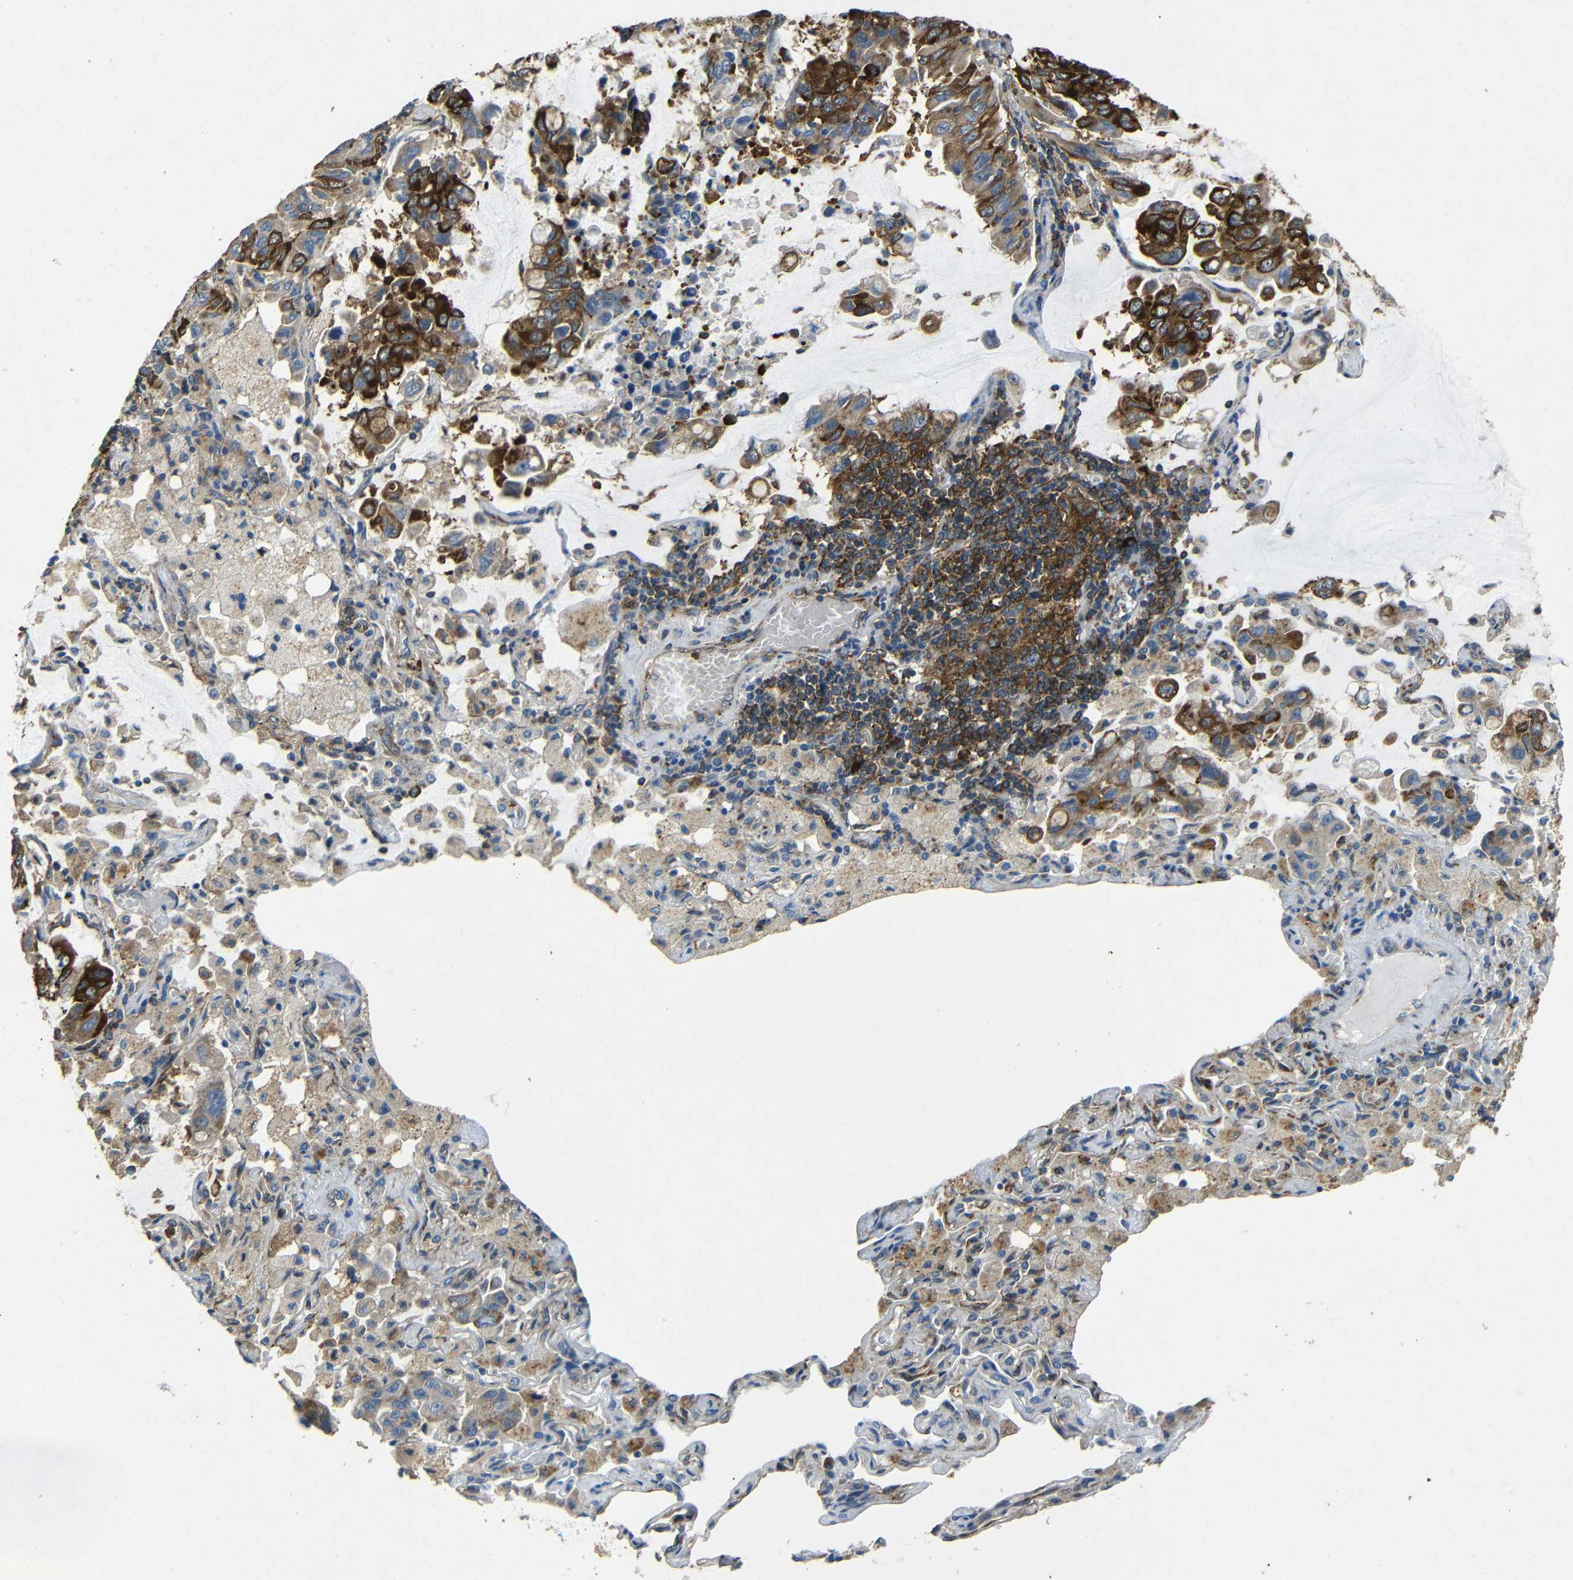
{"staining": {"intensity": "strong", "quantity": ">75%", "location": "cytoplasmic/membranous"}, "tissue": "lung cancer", "cell_type": "Tumor cells", "image_type": "cancer", "snomed": [{"axis": "morphology", "description": "Adenocarcinoma, NOS"}, {"axis": "topography", "description": "Lung"}], "caption": "The immunohistochemical stain shows strong cytoplasmic/membranous positivity in tumor cells of adenocarcinoma (lung) tissue. The staining was performed using DAB, with brown indicating positive protein expression. Nuclei are stained blue with hematoxylin.", "gene": "BTF3", "patient": {"sex": "male", "age": 64}}